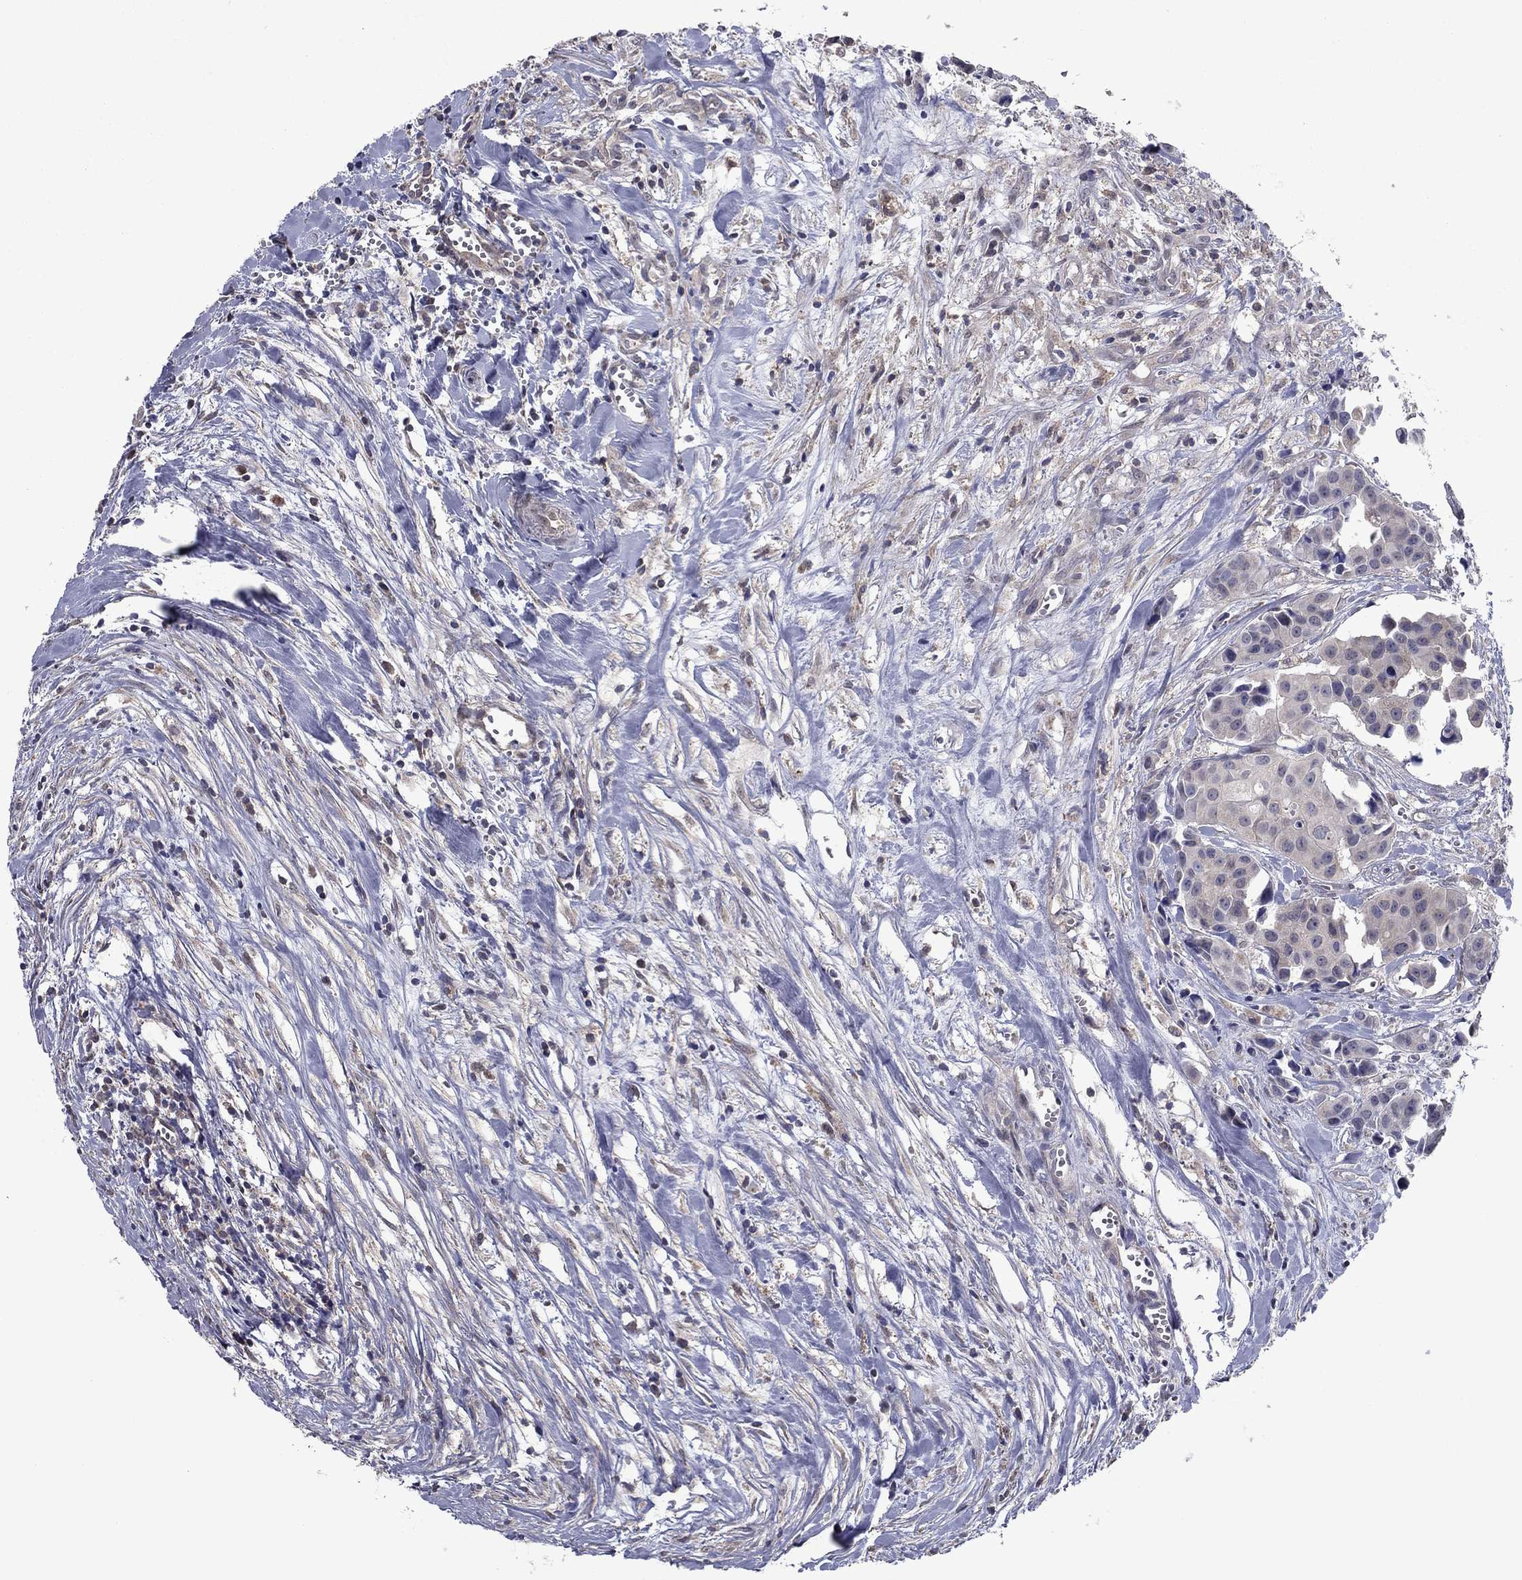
{"staining": {"intensity": "moderate", "quantity": "25%-75%", "location": "cytoplasmic/membranous"}, "tissue": "head and neck cancer", "cell_type": "Tumor cells", "image_type": "cancer", "snomed": [{"axis": "morphology", "description": "Adenocarcinoma, NOS"}, {"axis": "topography", "description": "Head-Neck"}], "caption": "A high-resolution micrograph shows immunohistochemistry (IHC) staining of head and neck adenocarcinoma, which demonstrates moderate cytoplasmic/membranous positivity in approximately 25%-75% of tumor cells.", "gene": "GRHPR", "patient": {"sex": "male", "age": 76}}